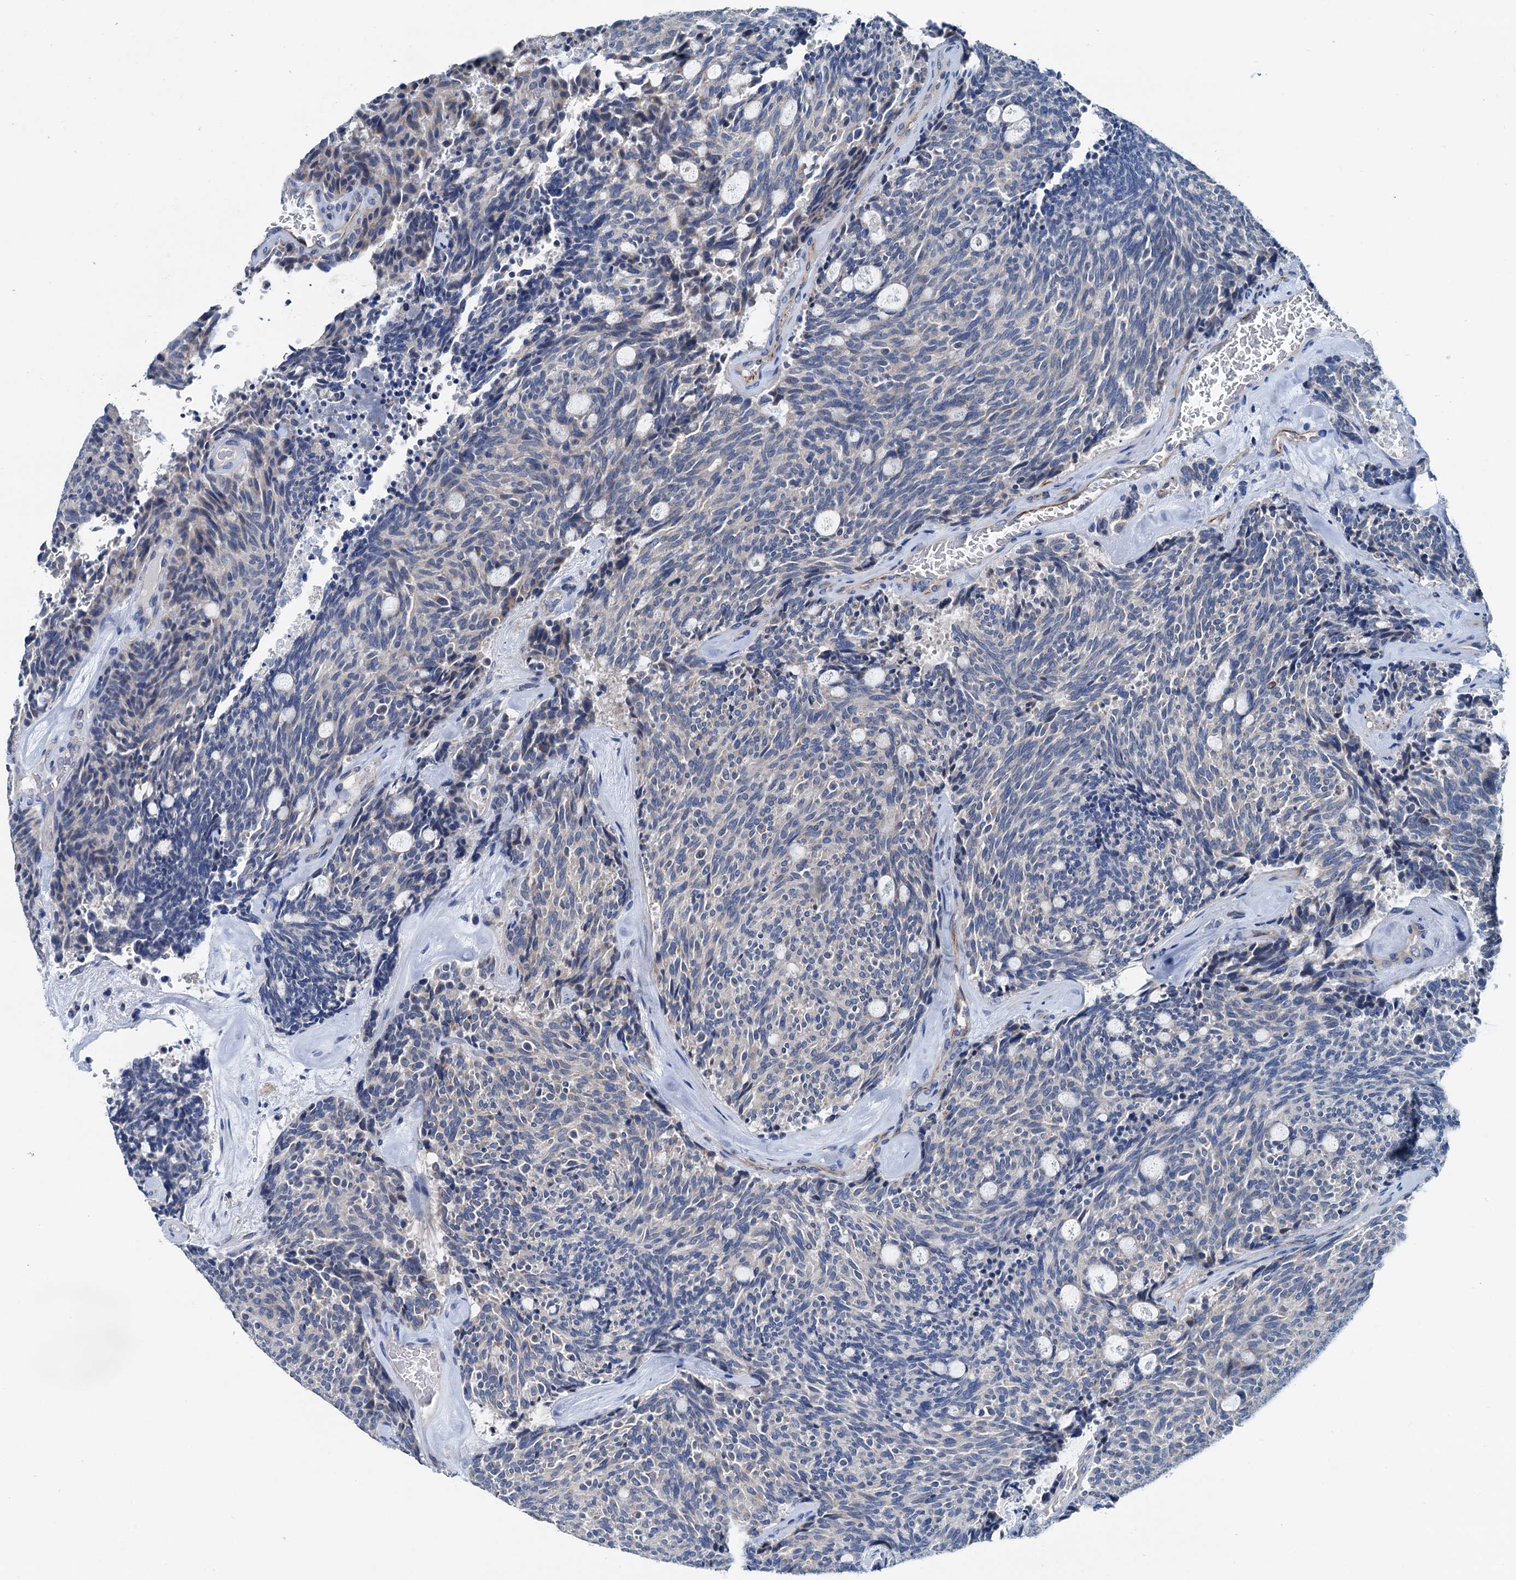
{"staining": {"intensity": "negative", "quantity": "none", "location": "none"}, "tissue": "carcinoid", "cell_type": "Tumor cells", "image_type": "cancer", "snomed": [{"axis": "morphology", "description": "Carcinoid, malignant, NOS"}, {"axis": "topography", "description": "Pancreas"}], "caption": "Image shows no significant protein positivity in tumor cells of carcinoid (malignant).", "gene": "ELAC1", "patient": {"sex": "female", "age": 54}}